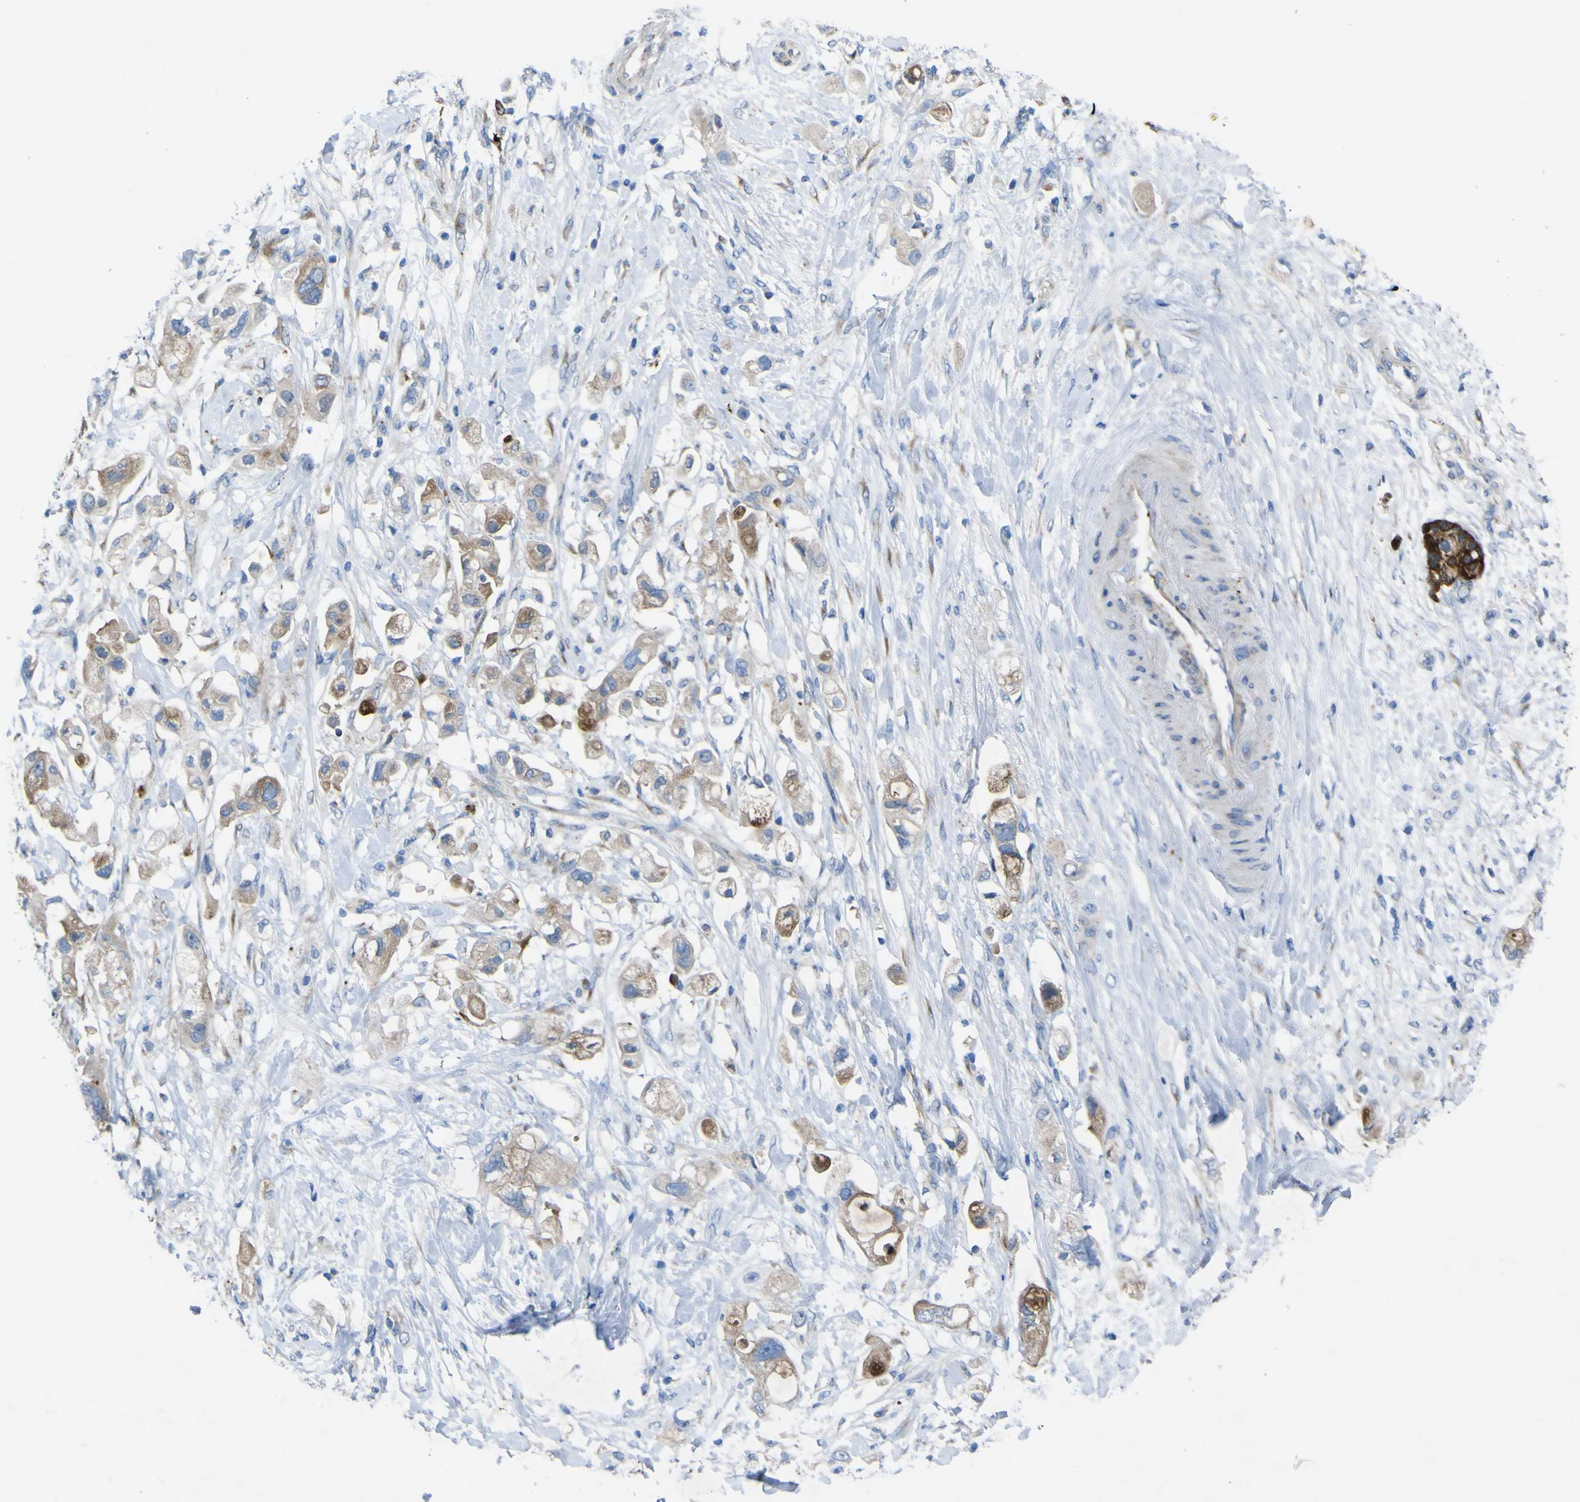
{"staining": {"intensity": "strong", "quantity": "25%-75%", "location": "cytoplasmic/membranous"}, "tissue": "pancreatic cancer", "cell_type": "Tumor cells", "image_type": "cancer", "snomed": [{"axis": "morphology", "description": "Adenocarcinoma, NOS"}, {"axis": "topography", "description": "Pancreas"}], "caption": "This image reveals pancreatic cancer stained with IHC to label a protein in brown. The cytoplasmic/membranous of tumor cells show strong positivity for the protein. Nuclei are counter-stained blue.", "gene": "CST3", "patient": {"sex": "female", "age": 56}}